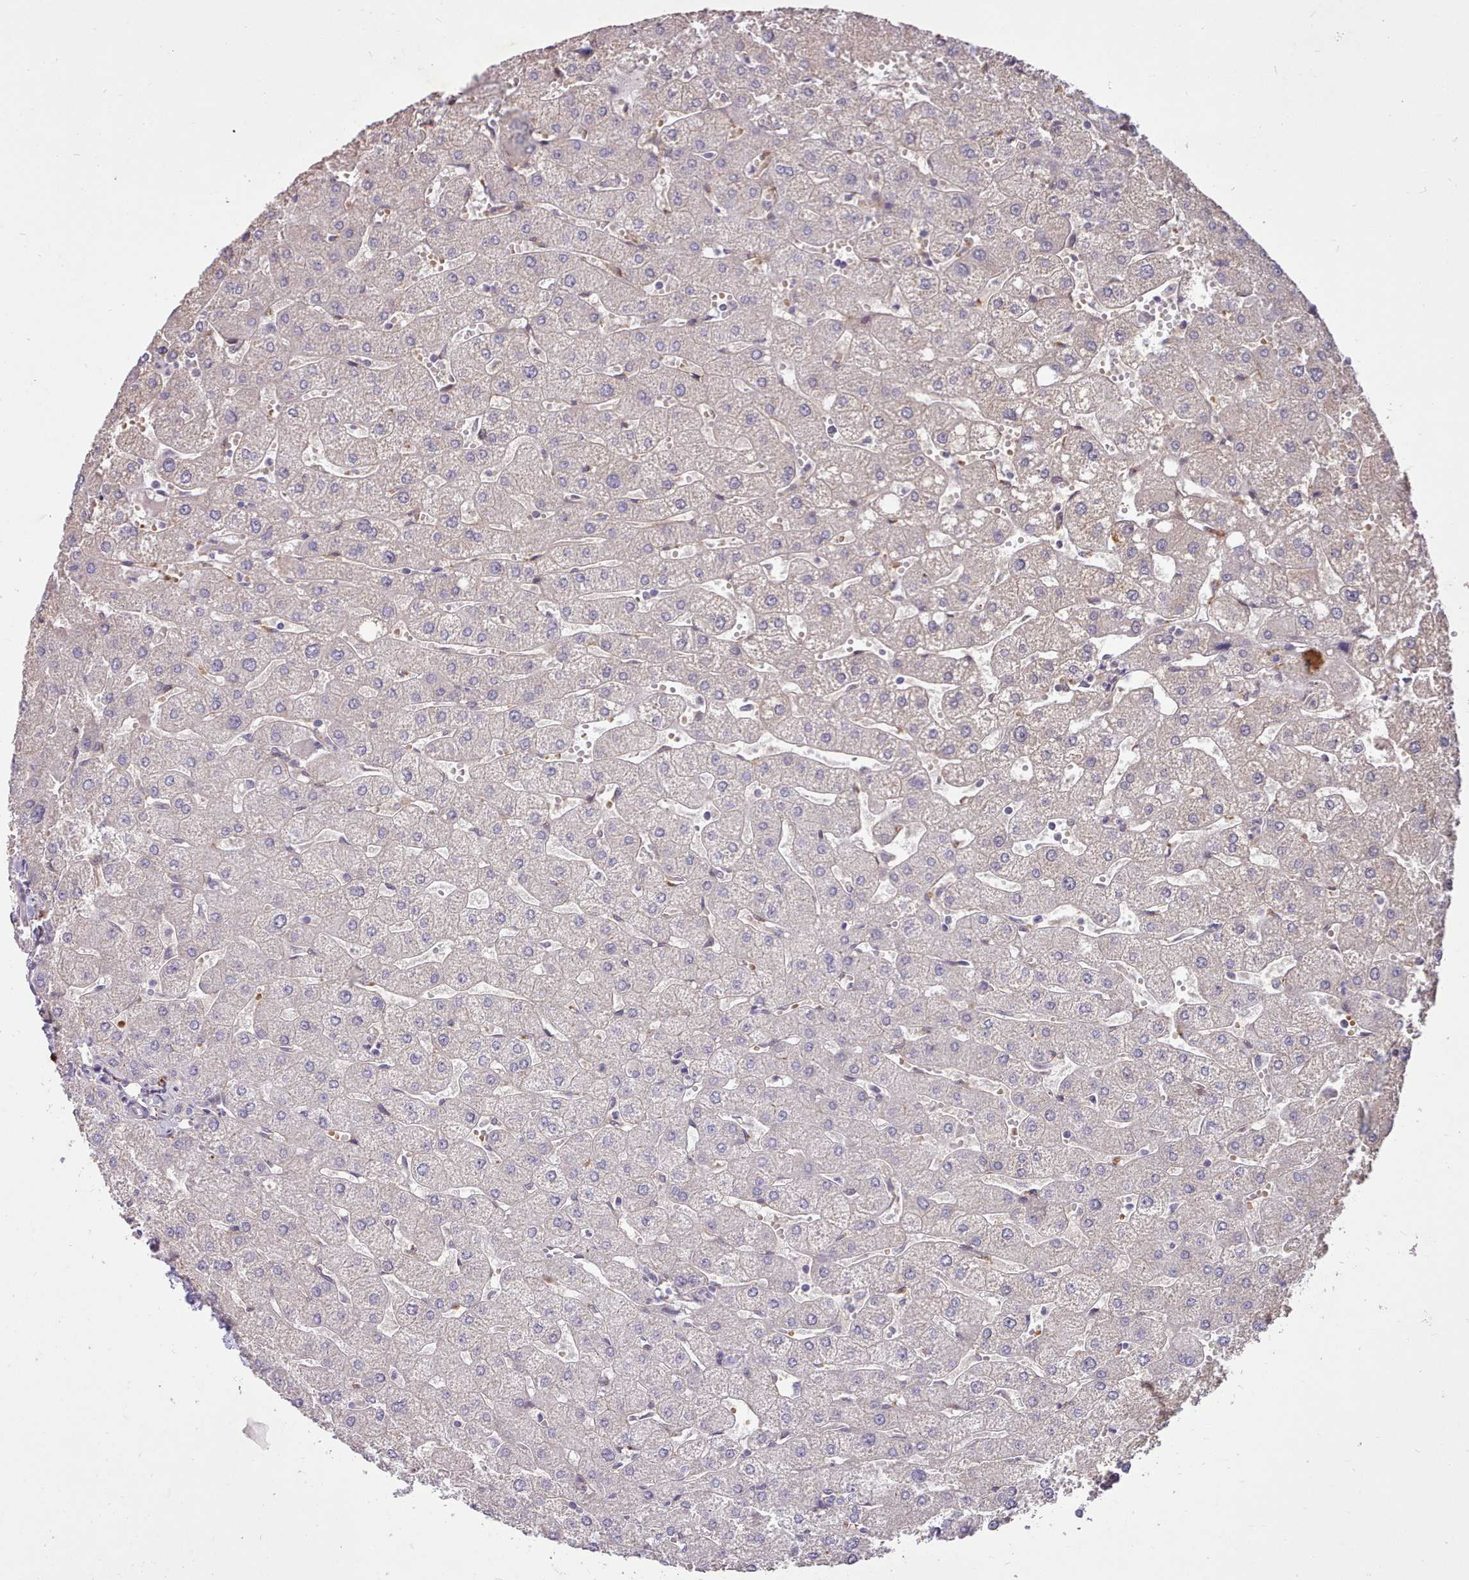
{"staining": {"intensity": "negative", "quantity": "none", "location": "none"}, "tissue": "liver", "cell_type": "Cholangiocytes", "image_type": "normal", "snomed": [{"axis": "morphology", "description": "Normal tissue, NOS"}, {"axis": "topography", "description": "Liver"}], "caption": "An IHC image of benign liver is shown. There is no staining in cholangiocytes of liver. (Immunohistochemistry (ihc), brightfield microscopy, high magnification).", "gene": "ZNF607", "patient": {"sex": "male", "age": 67}}